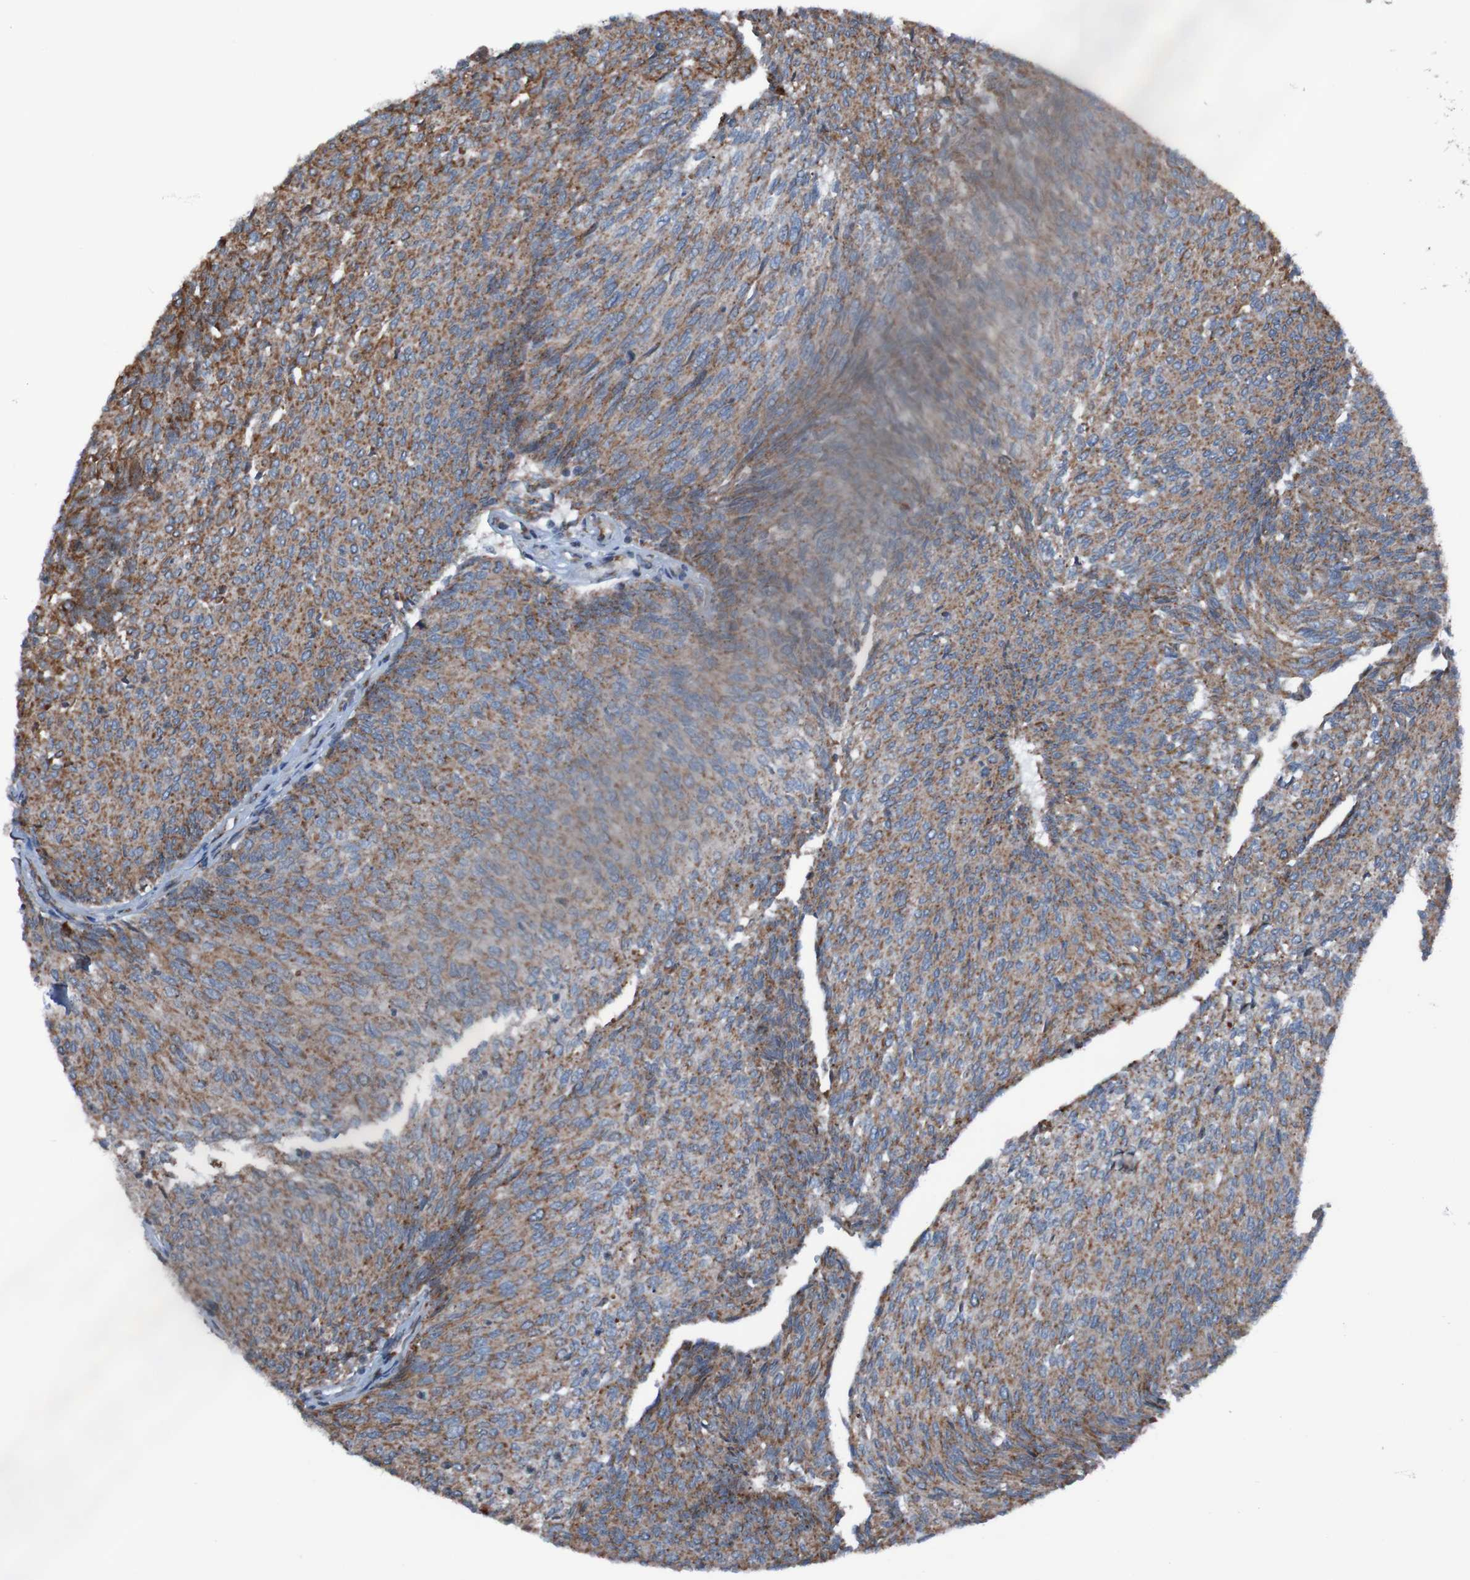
{"staining": {"intensity": "moderate", "quantity": ">75%", "location": "cytoplasmic/membranous"}, "tissue": "urothelial cancer", "cell_type": "Tumor cells", "image_type": "cancer", "snomed": [{"axis": "morphology", "description": "Urothelial carcinoma, Low grade"}, {"axis": "topography", "description": "Urinary bladder"}], "caption": "An image of urothelial cancer stained for a protein shows moderate cytoplasmic/membranous brown staining in tumor cells. (IHC, brightfield microscopy, high magnification).", "gene": "UNG", "patient": {"sex": "female", "age": 79}}